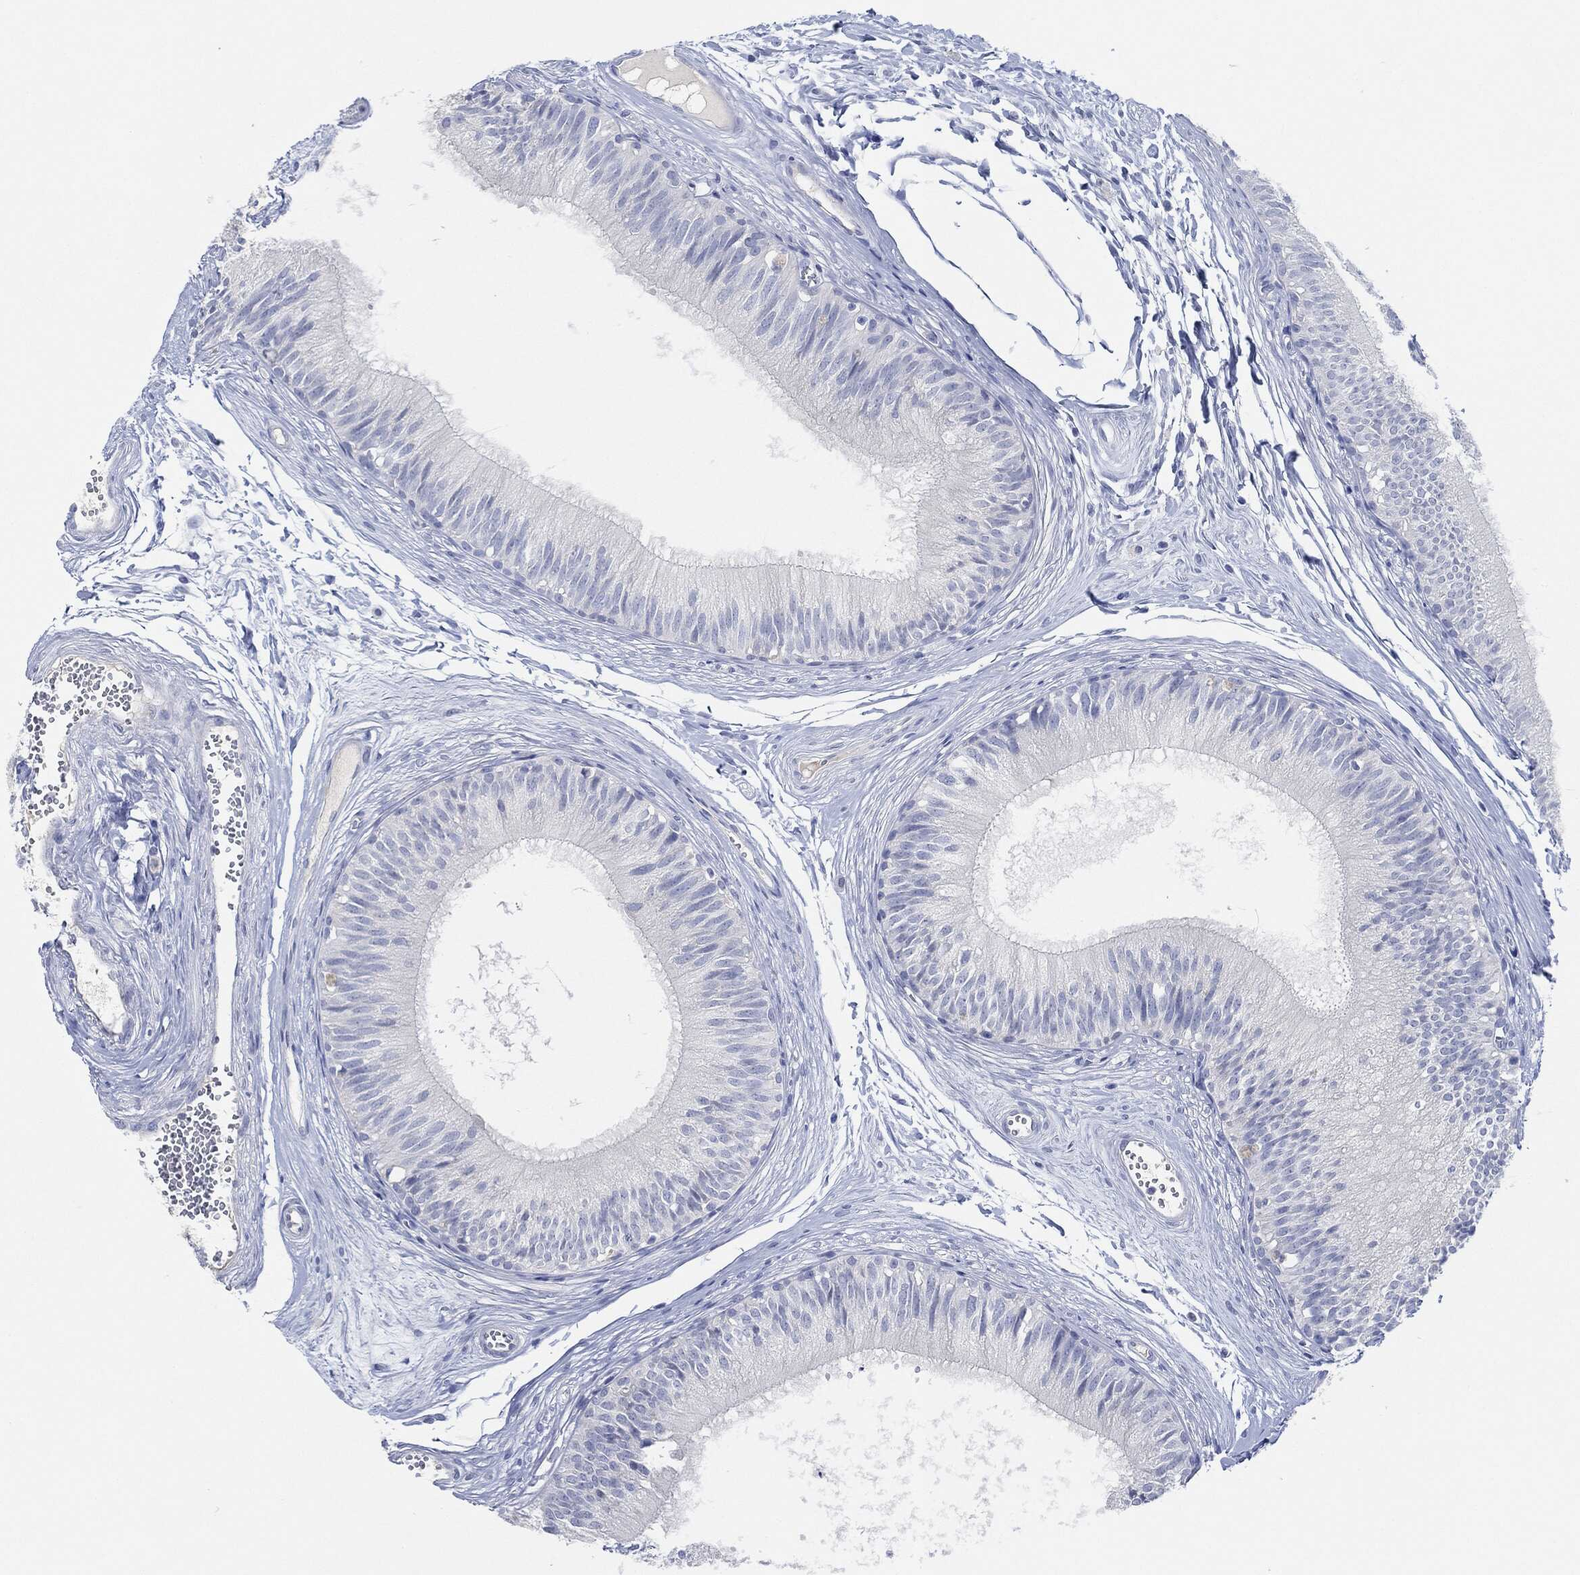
{"staining": {"intensity": "negative", "quantity": "none", "location": "none"}, "tissue": "epididymis", "cell_type": "Glandular cells", "image_type": "normal", "snomed": [{"axis": "morphology", "description": "Normal tissue, NOS"}, {"axis": "topography", "description": "Epididymis"}], "caption": "An immunohistochemistry (IHC) micrograph of unremarkable epididymis is shown. There is no staining in glandular cells of epididymis.", "gene": "AFP", "patient": {"sex": "male", "age": 29}}